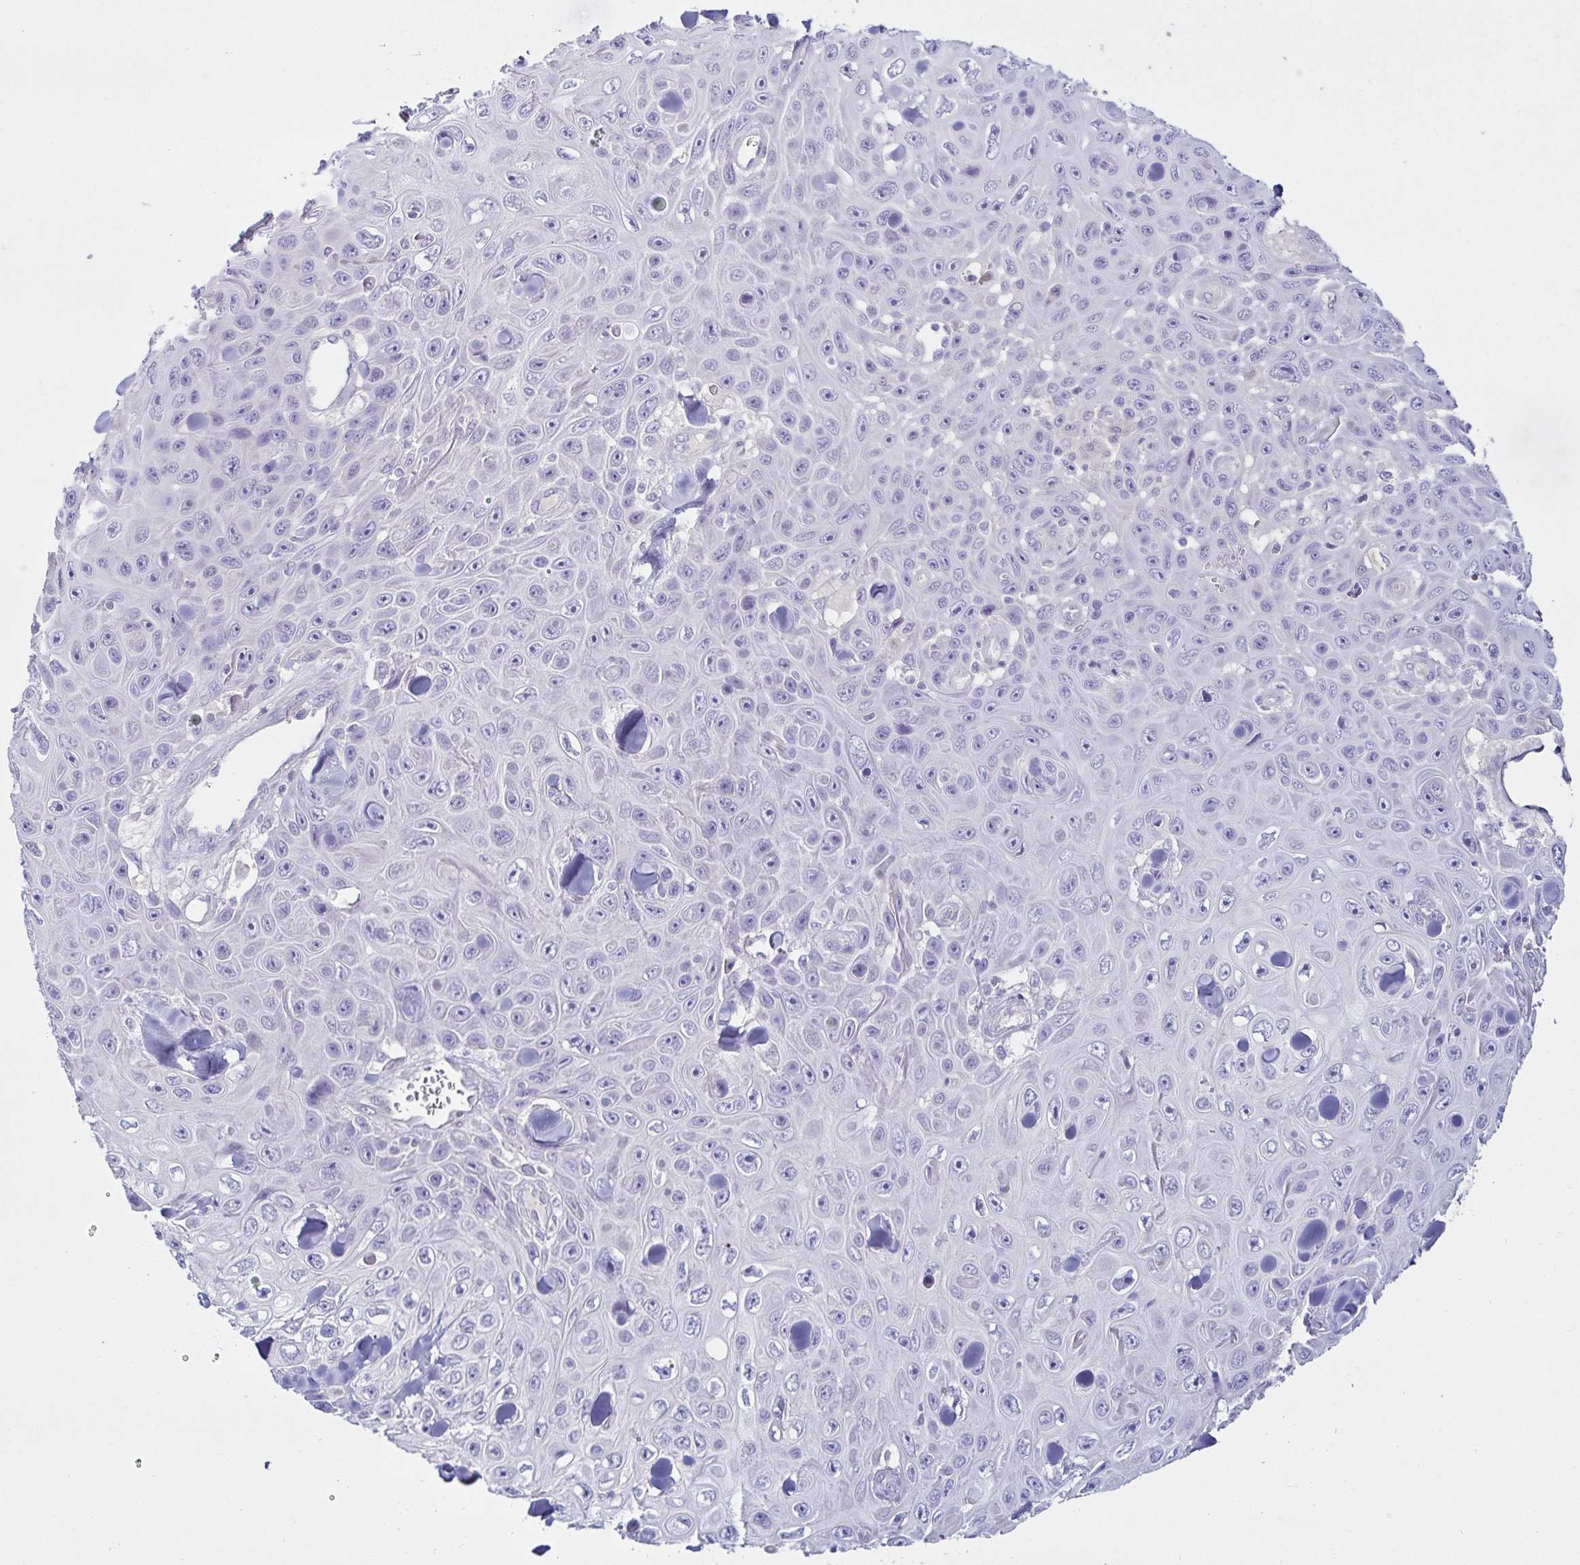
{"staining": {"intensity": "negative", "quantity": "none", "location": "none"}, "tissue": "skin cancer", "cell_type": "Tumor cells", "image_type": "cancer", "snomed": [{"axis": "morphology", "description": "Squamous cell carcinoma, NOS"}, {"axis": "topography", "description": "Skin"}], "caption": "Tumor cells show no significant protein expression in squamous cell carcinoma (skin). (DAB (3,3'-diaminobenzidine) immunohistochemistry (IHC) visualized using brightfield microscopy, high magnification).", "gene": "SPAG4", "patient": {"sex": "male", "age": 82}}